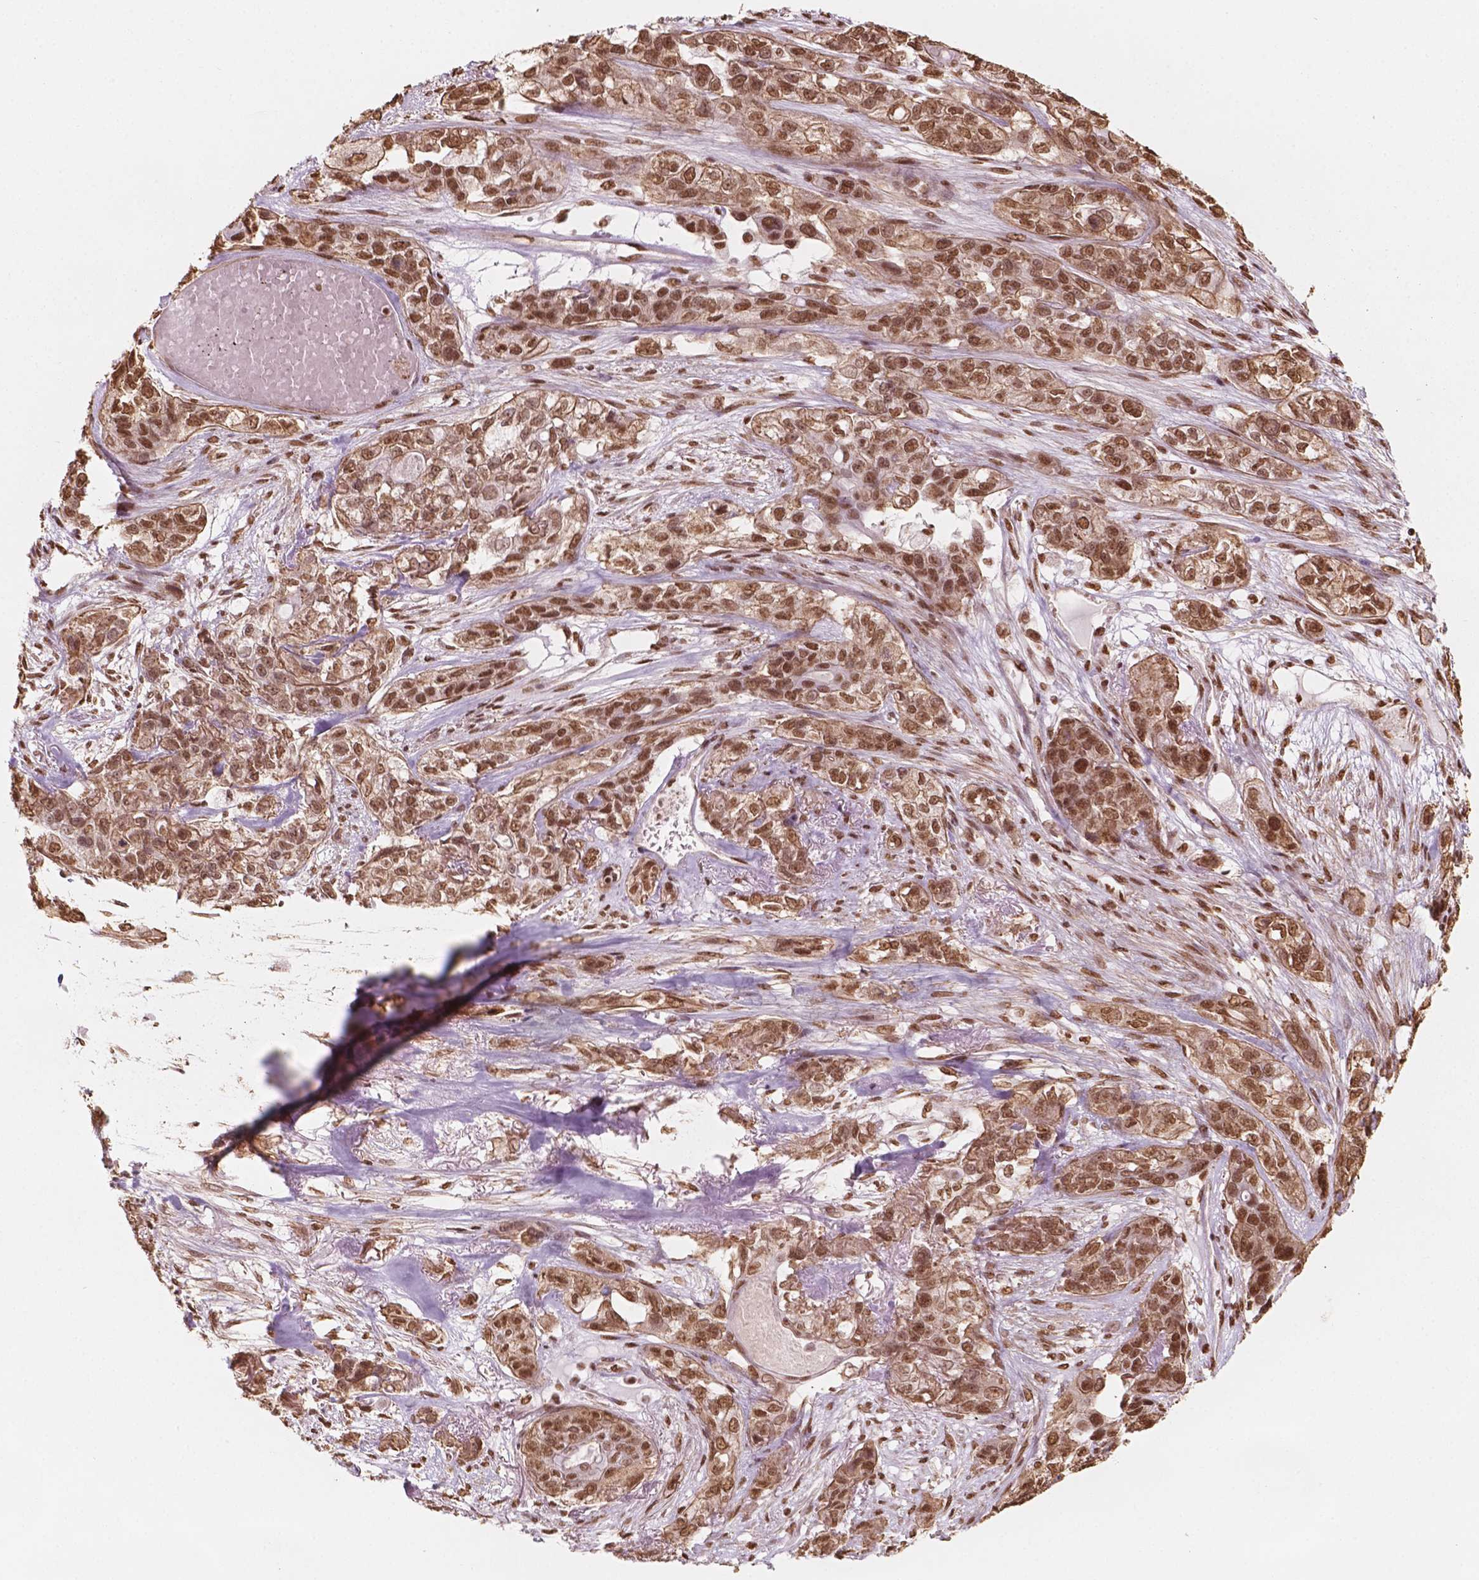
{"staining": {"intensity": "moderate", "quantity": ">75%", "location": "nuclear"}, "tissue": "lung cancer", "cell_type": "Tumor cells", "image_type": "cancer", "snomed": [{"axis": "morphology", "description": "Squamous cell carcinoma, NOS"}, {"axis": "topography", "description": "Lung"}], "caption": "An immunohistochemistry histopathology image of tumor tissue is shown. Protein staining in brown highlights moderate nuclear positivity in lung cancer within tumor cells.", "gene": "GTF3C5", "patient": {"sex": "female", "age": 70}}